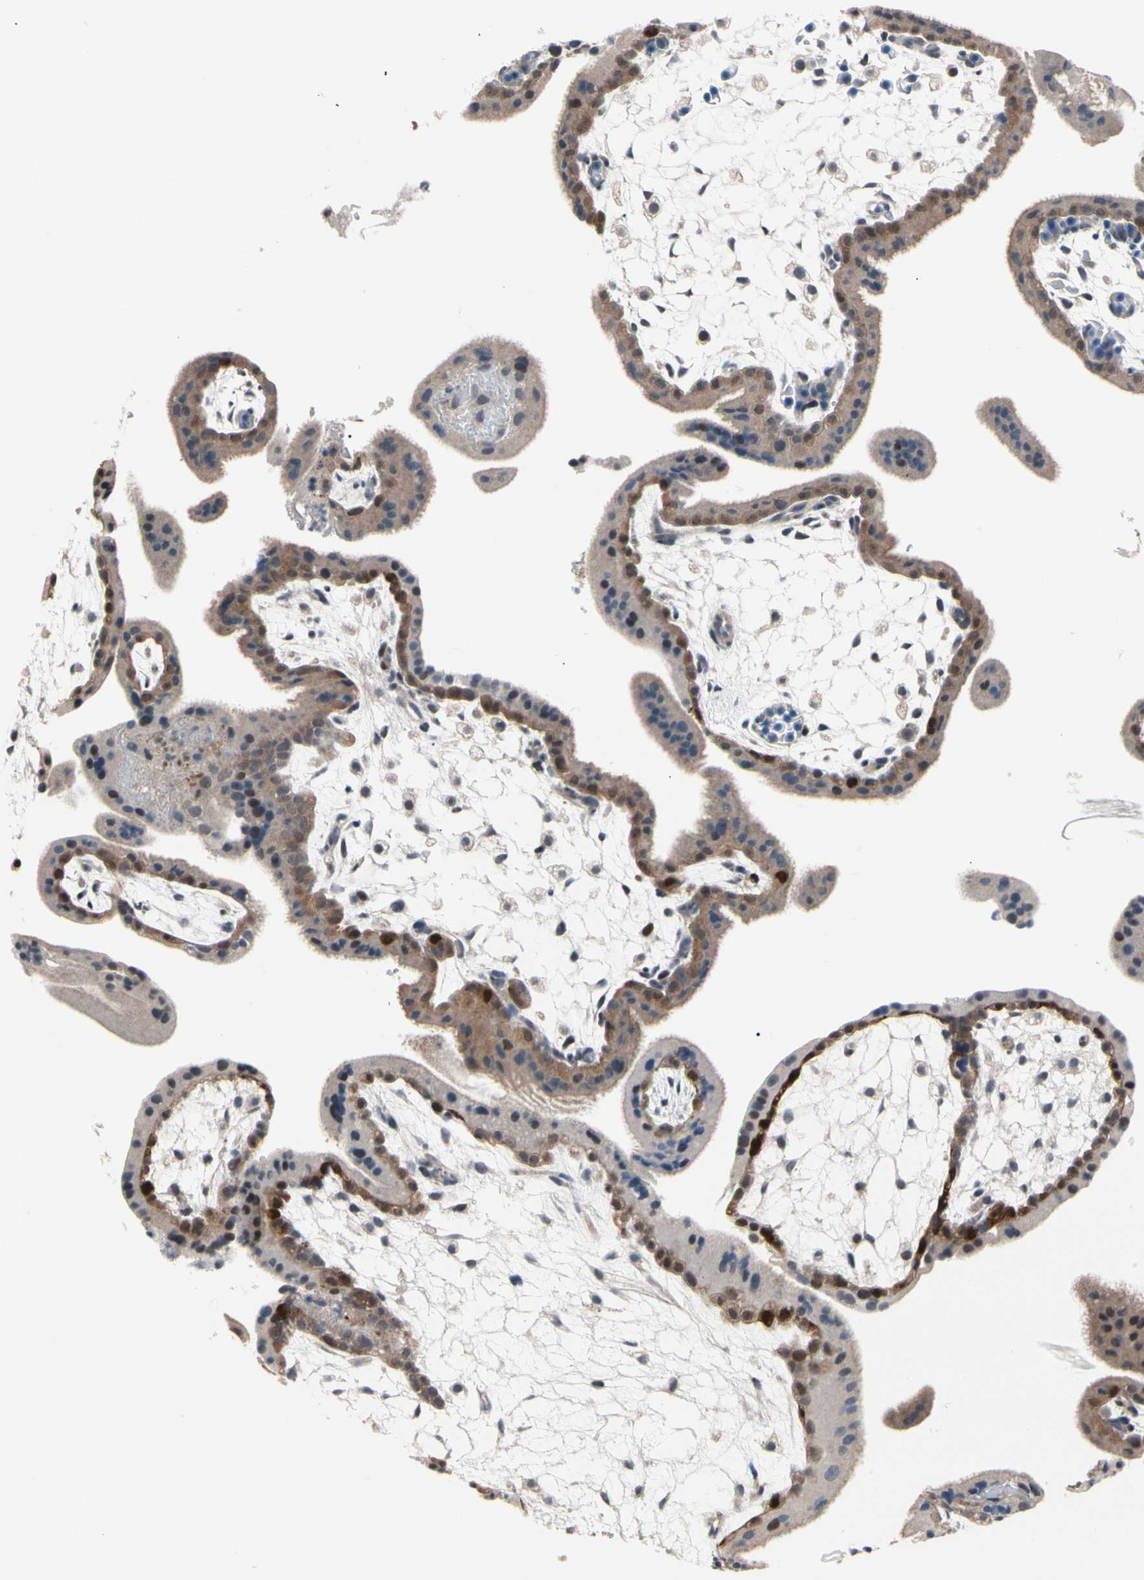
{"staining": {"intensity": "weak", "quantity": "25%-75%", "location": "cytoplasmic/membranous,nuclear"}, "tissue": "placenta", "cell_type": "Decidual cells", "image_type": "normal", "snomed": [{"axis": "morphology", "description": "Normal tissue, NOS"}, {"axis": "topography", "description": "Placenta"}], "caption": "The histopathology image displays staining of unremarkable placenta, revealing weak cytoplasmic/membranous,nuclear protein positivity (brown color) within decidual cells.", "gene": "NGEF", "patient": {"sex": "female", "age": 35}}